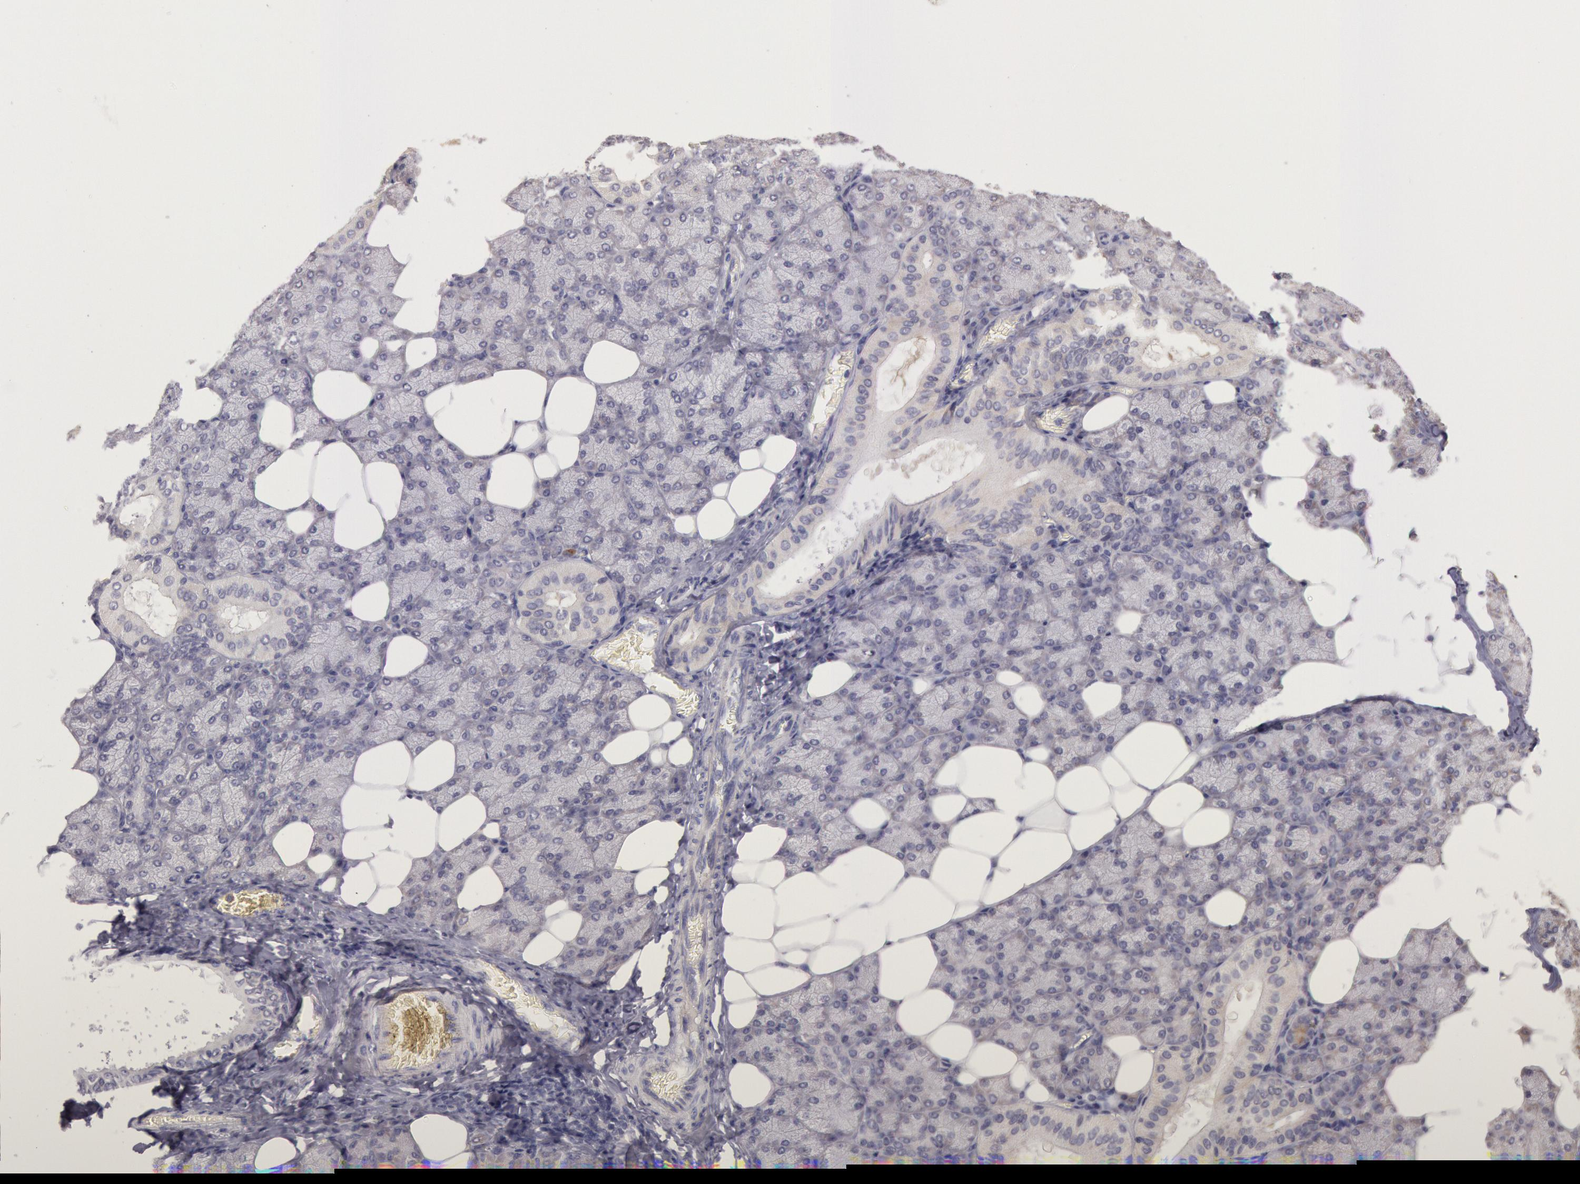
{"staining": {"intensity": "negative", "quantity": "none", "location": "none"}, "tissue": "salivary gland", "cell_type": "Glandular cells", "image_type": "normal", "snomed": [{"axis": "morphology", "description": "Normal tissue, NOS"}, {"axis": "topography", "description": "Lymph node"}, {"axis": "topography", "description": "Salivary gland"}], "caption": "Glandular cells show no significant protein staining in normal salivary gland. (DAB (3,3'-diaminobenzidine) immunohistochemistry with hematoxylin counter stain).", "gene": "C1R", "patient": {"sex": "male", "age": 8}}